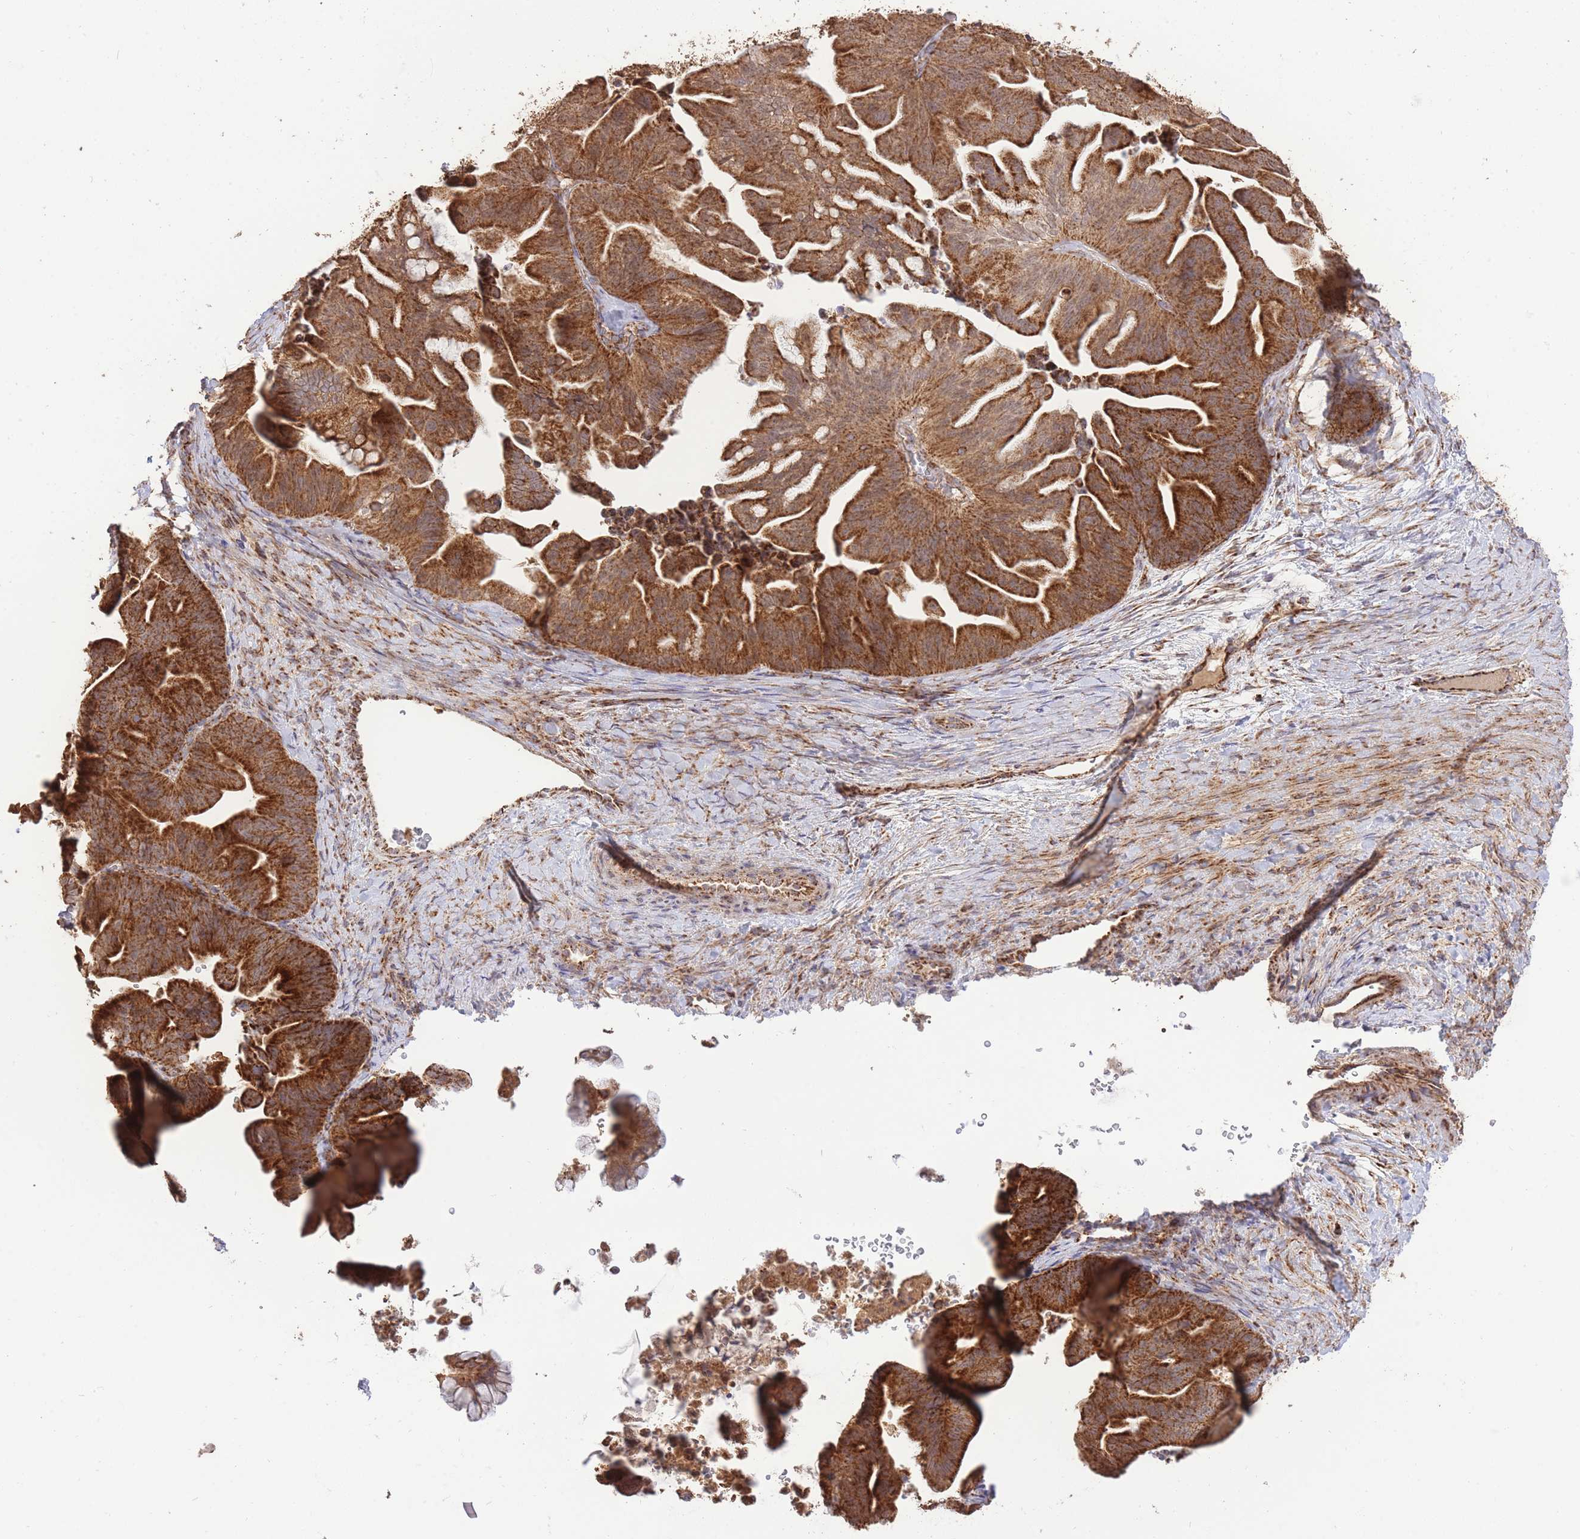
{"staining": {"intensity": "strong", "quantity": ">75%", "location": "cytoplasmic/membranous"}, "tissue": "ovarian cancer", "cell_type": "Tumor cells", "image_type": "cancer", "snomed": [{"axis": "morphology", "description": "Cystadenocarcinoma, mucinous, NOS"}, {"axis": "topography", "description": "Ovary"}], "caption": "A high-resolution histopathology image shows immunohistochemistry (IHC) staining of mucinous cystadenocarcinoma (ovarian), which displays strong cytoplasmic/membranous expression in approximately >75% of tumor cells. (Brightfield microscopy of DAB IHC at high magnification).", "gene": "PREP", "patient": {"sex": "female", "age": 67}}